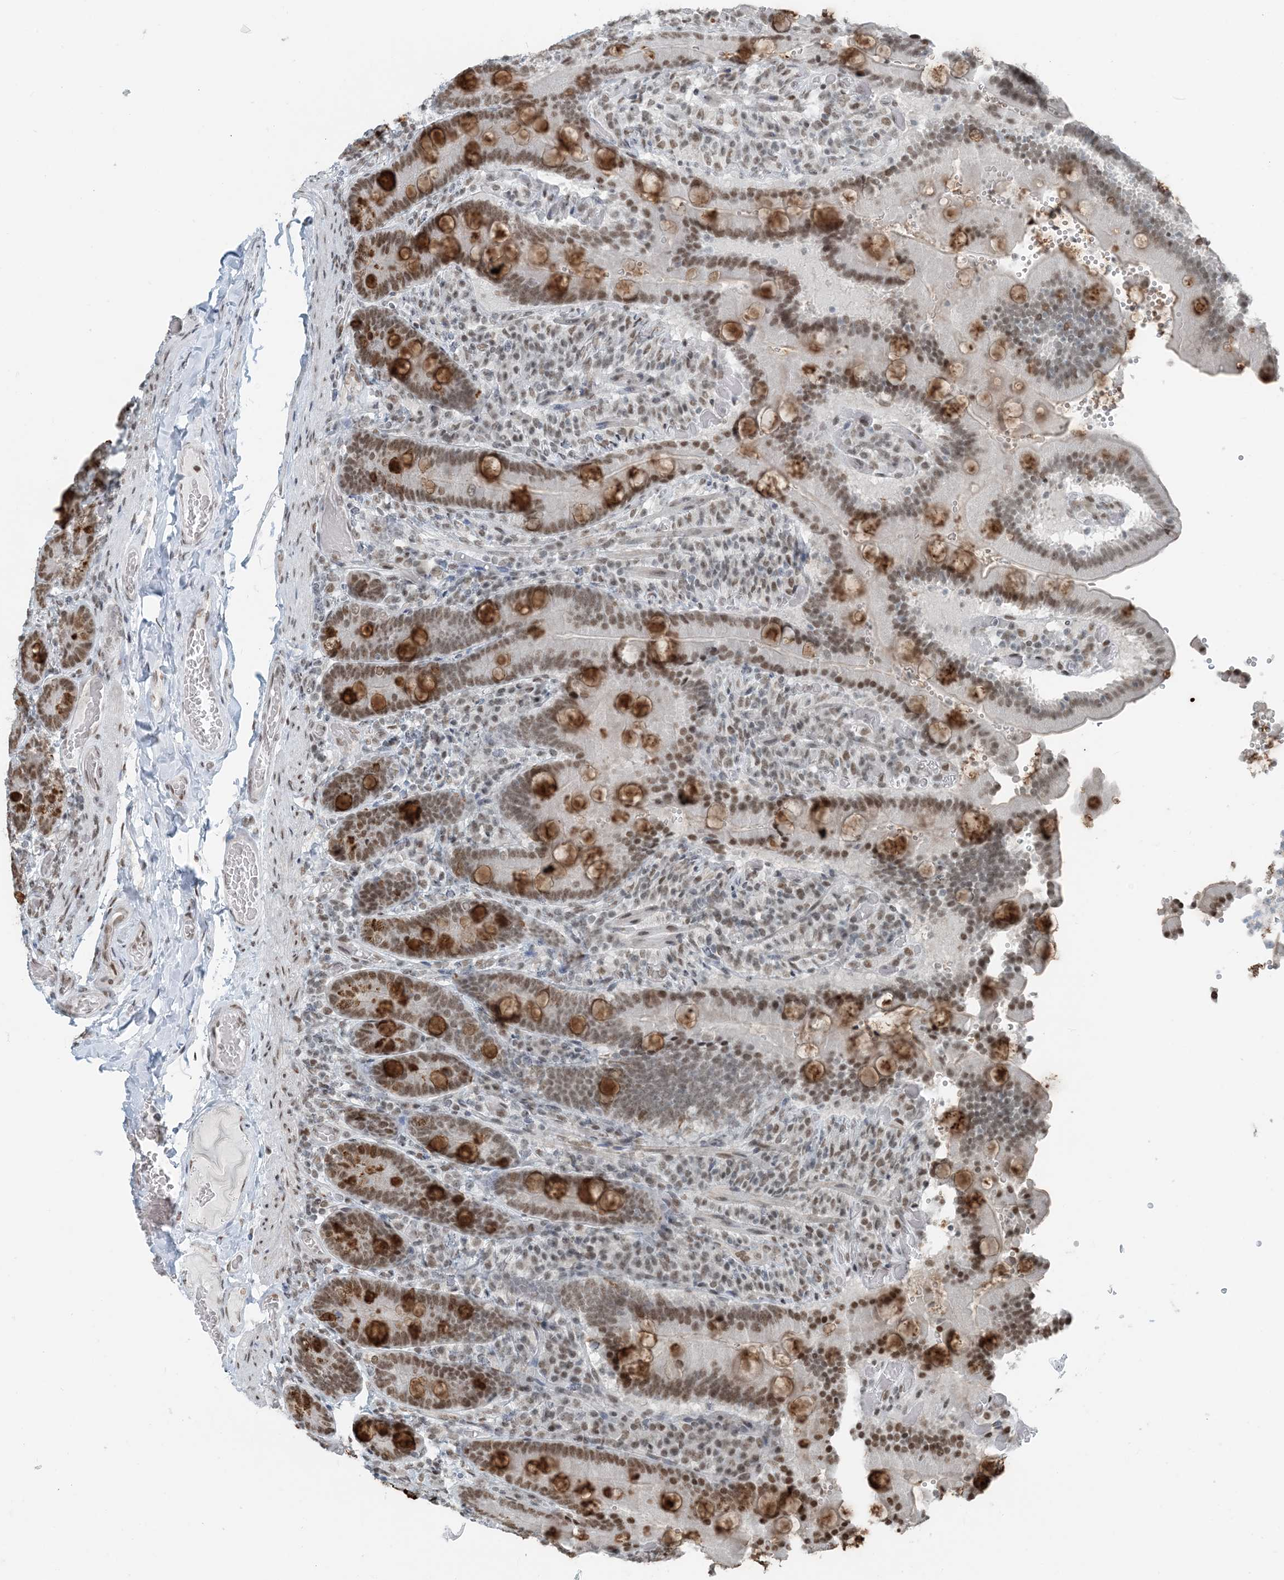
{"staining": {"intensity": "strong", "quantity": "25%-75%", "location": "cytoplasmic/membranous,nuclear"}, "tissue": "duodenum", "cell_type": "Glandular cells", "image_type": "normal", "snomed": [{"axis": "morphology", "description": "Normal tissue, NOS"}, {"axis": "topography", "description": "Duodenum"}], "caption": "Duodenum was stained to show a protein in brown. There is high levels of strong cytoplasmic/membranous,nuclear staining in about 25%-75% of glandular cells. (DAB (3,3'-diaminobenzidine) IHC, brown staining for protein, blue staining for nuclei).", "gene": "ZNF500", "patient": {"sex": "female", "age": 62}}